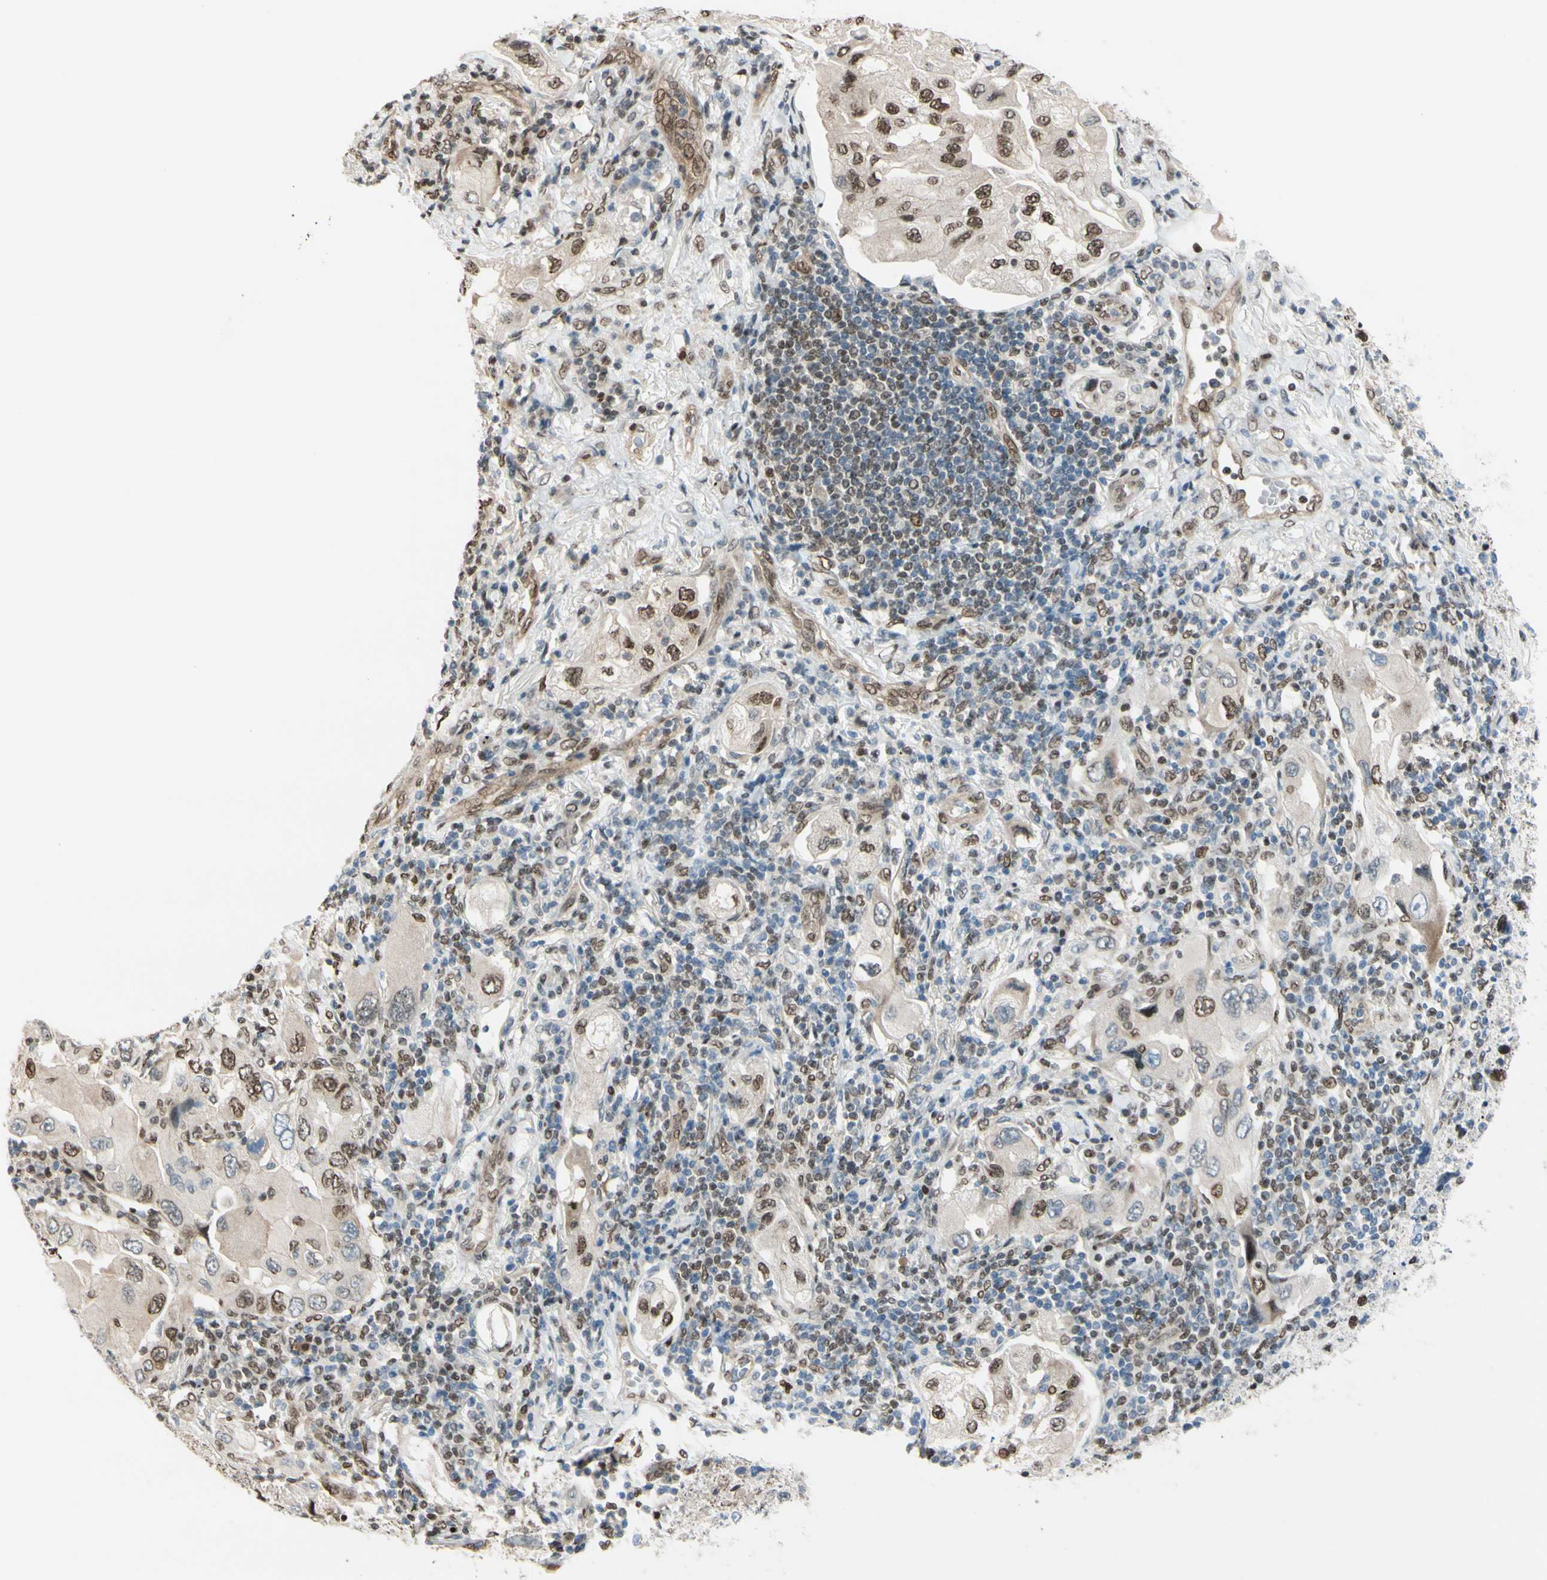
{"staining": {"intensity": "moderate", "quantity": "25%-75%", "location": "nuclear"}, "tissue": "lung cancer", "cell_type": "Tumor cells", "image_type": "cancer", "snomed": [{"axis": "morphology", "description": "Adenocarcinoma, NOS"}, {"axis": "topography", "description": "Lung"}], "caption": "Moderate nuclear positivity is appreciated in approximately 25%-75% of tumor cells in lung cancer.", "gene": "SUFU", "patient": {"sex": "female", "age": 65}}